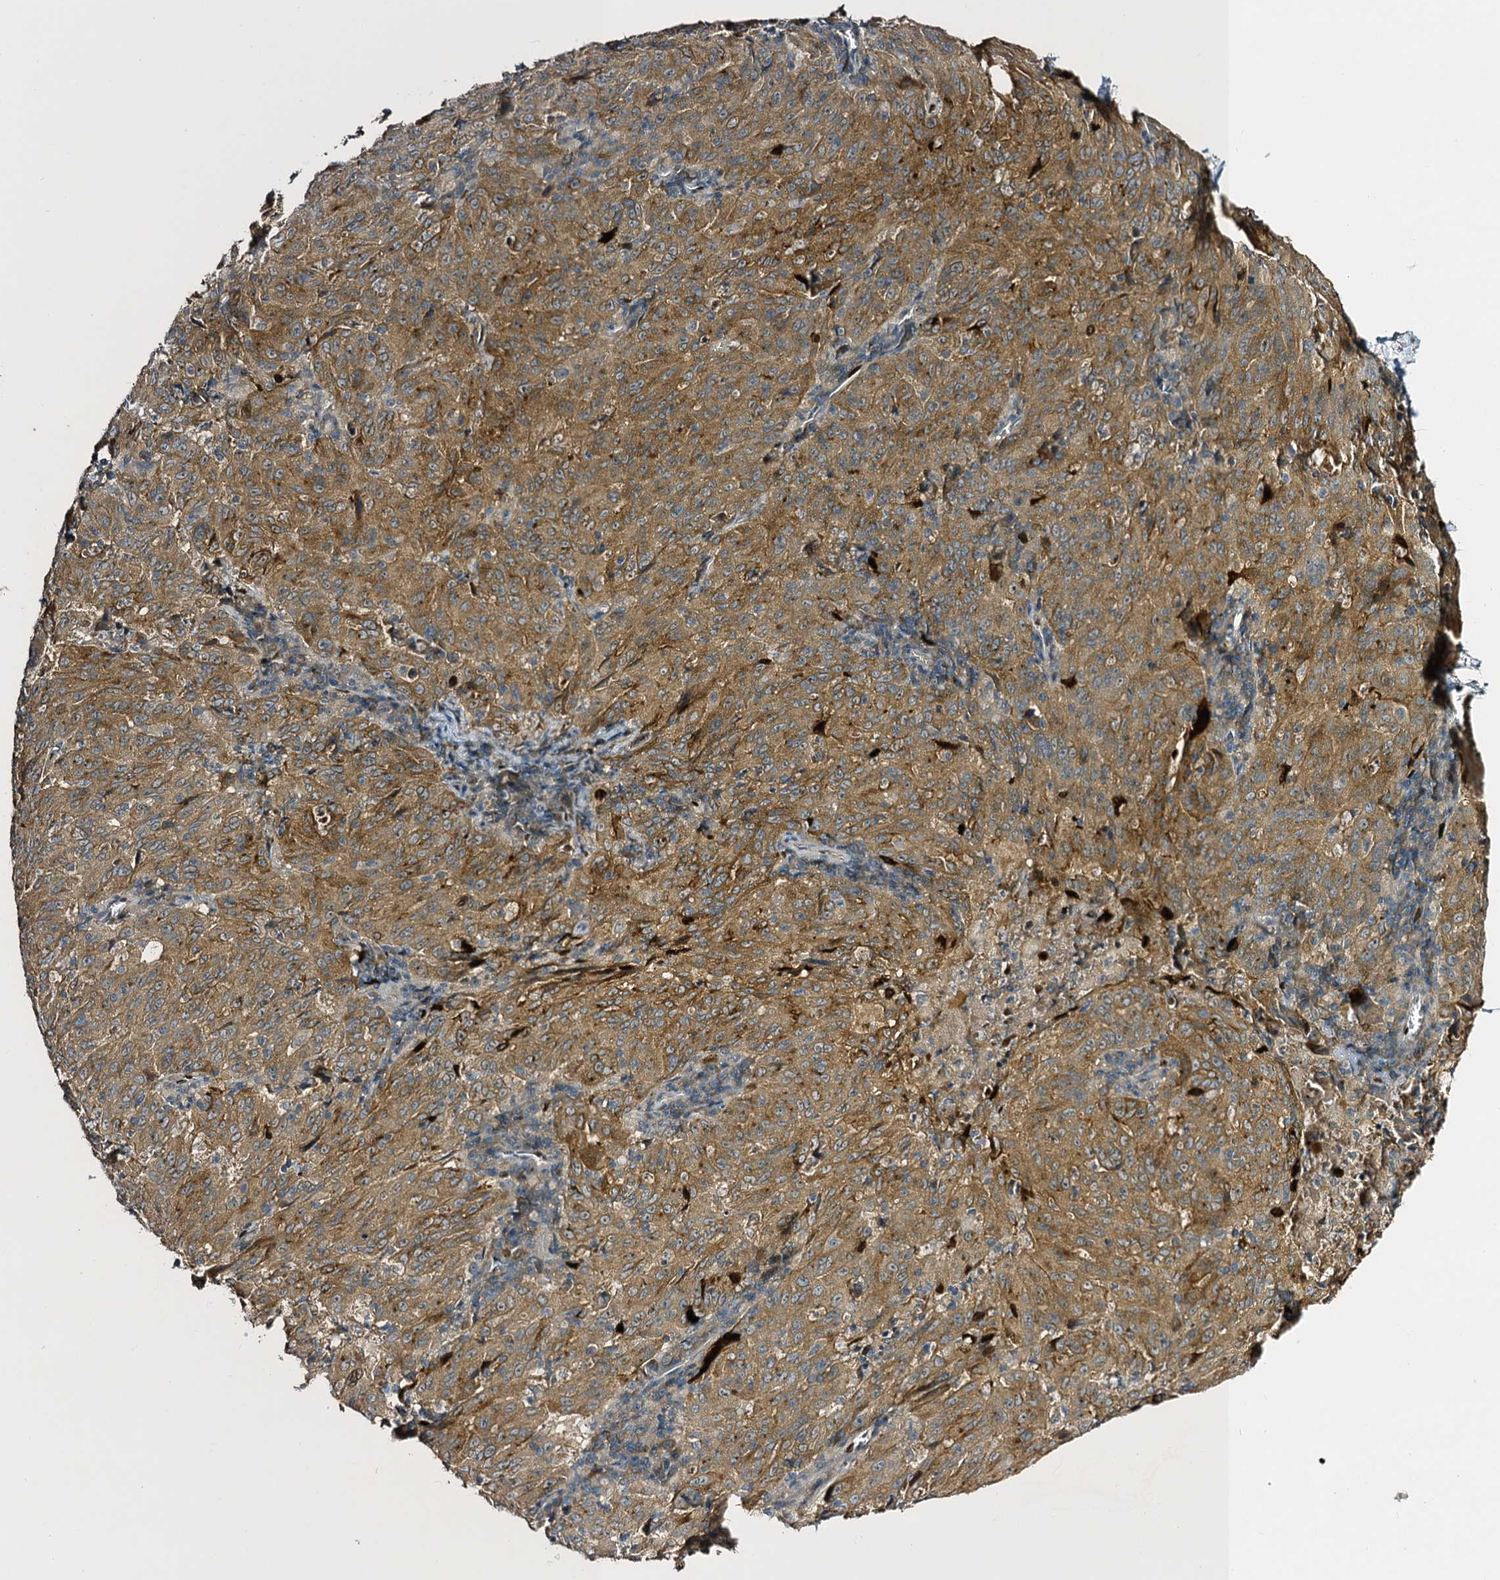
{"staining": {"intensity": "moderate", "quantity": ">75%", "location": "cytoplasmic/membranous"}, "tissue": "pancreatic cancer", "cell_type": "Tumor cells", "image_type": "cancer", "snomed": [{"axis": "morphology", "description": "Adenocarcinoma, NOS"}, {"axis": "topography", "description": "Pancreas"}], "caption": "Protein staining of adenocarcinoma (pancreatic) tissue displays moderate cytoplasmic/membranous staining in about >75% of tumor cells. (DAB = brown stain, brightfield microscopy at high magnification).", "gene": "SLC11A2", "patient": {"sex": "male", "age": 63}}